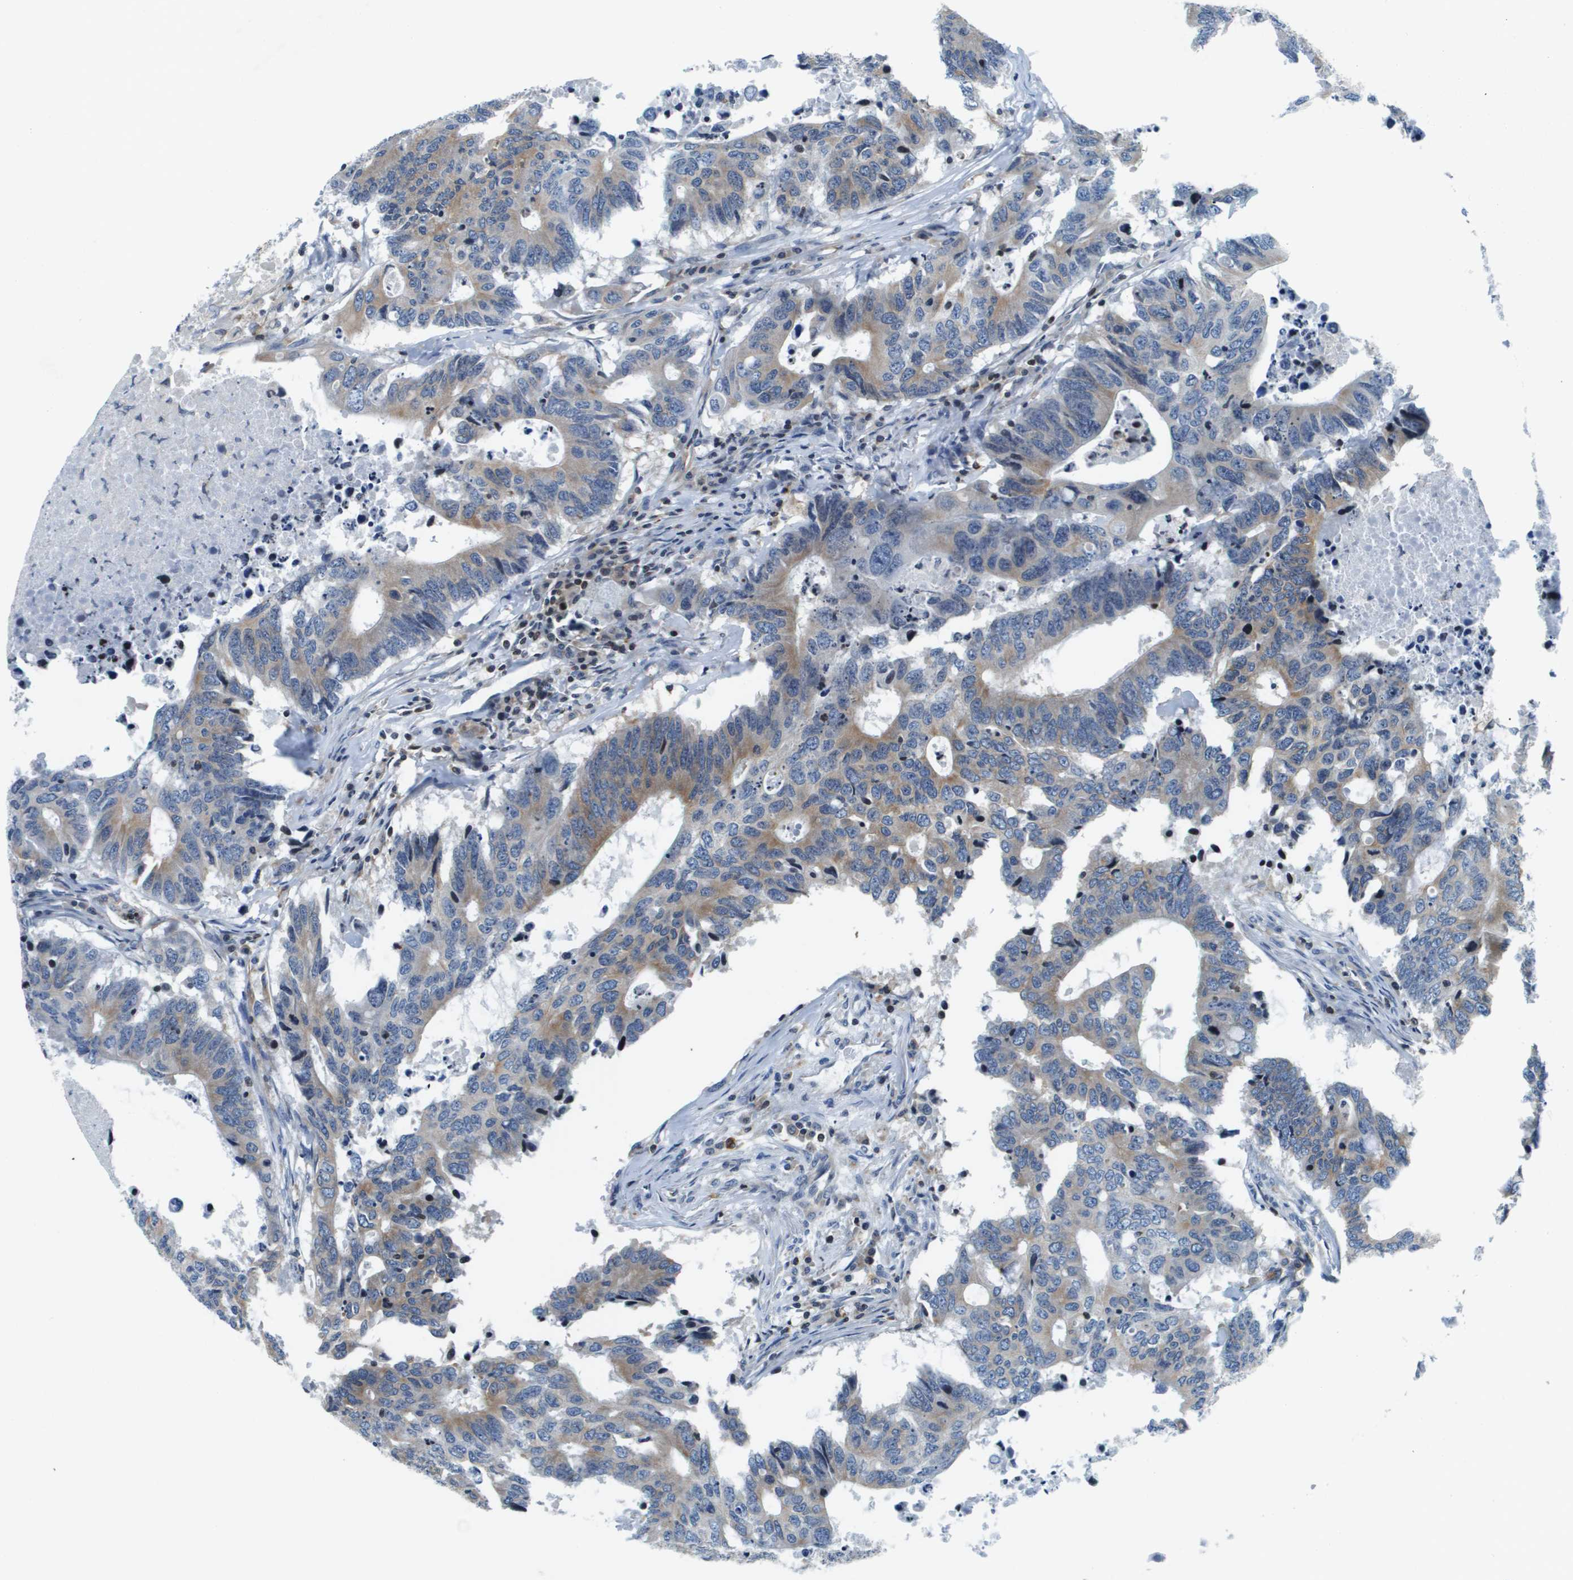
{"staining": {"intensity": "moderate", "quantity": "25%-75%", "location": "cytoplasmic/membranous"}, "tissue": "colorectal cancer", "cell_type": "Tumor cells", "image_type": "cancer", "snomed": [{"axis": "morphology", "description": "Adenocarcinoma, NOS"}, {"axis": "topography", "description": "Colon"}], "caption": "Colorectal adenocarcinoma tissue reveals moderate cytoplasmic/membranous positivity in approximately 25%-75% of tumor cells, visualized by immunohistochemistry.", "gene": "ESYT1", "patient": {"sex": "male", "age": 71}}